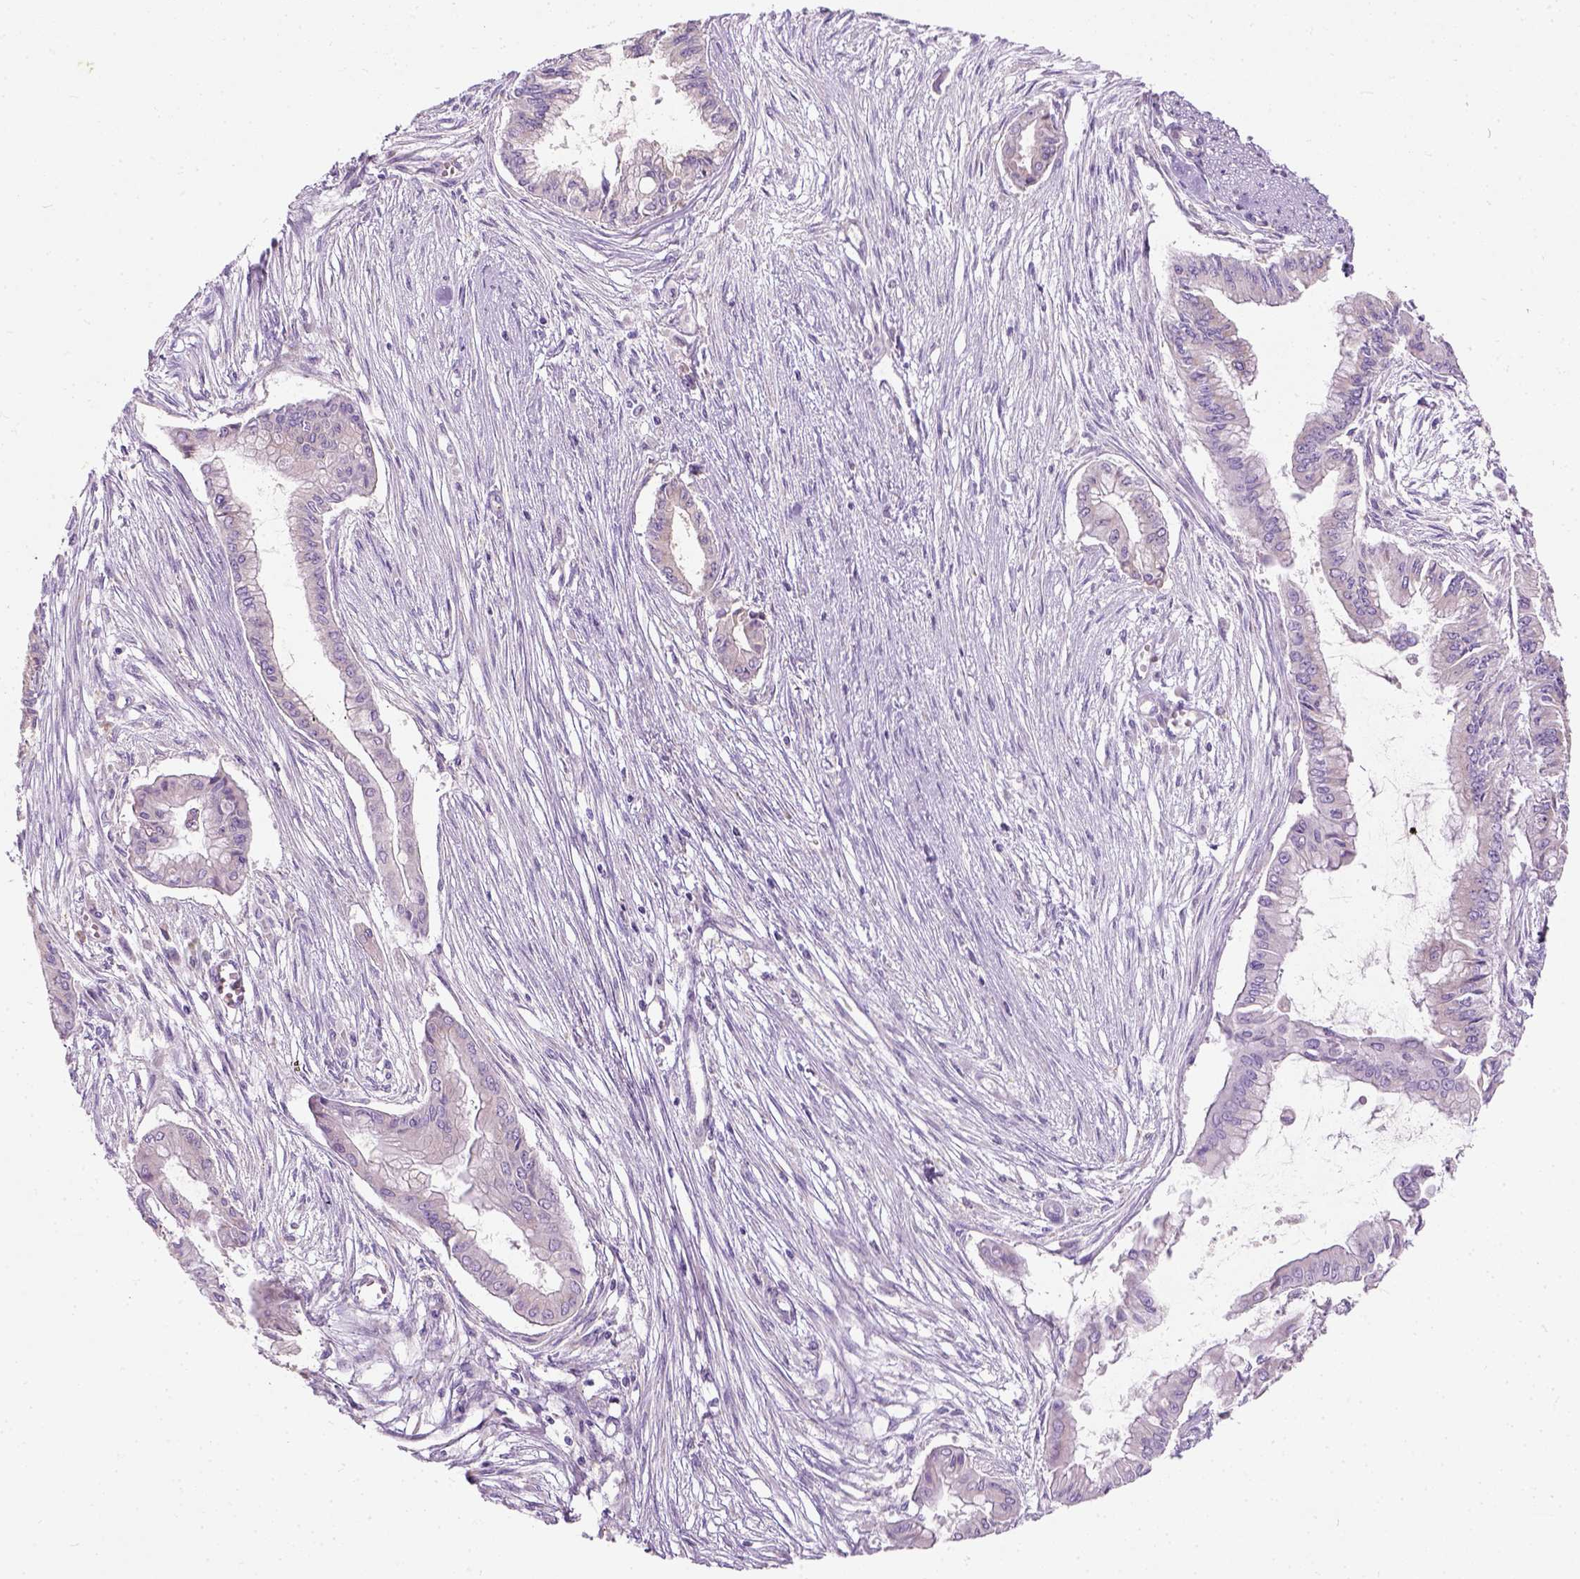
{"staining": {"intensity": "negative", "quantity": "none", "location": "none"}, "tissue": "pancreatic cancer", "cell_type": "Tumor cells", "image_type": "cancer", "snomed": [{"axis": "morphology", "description": "Adenocarcinoma, NOS"}, {"axis": "topography", "description": "Pancreas"}], "caption": "IHC micrograph of neoplastic tissue: pancreatic adenocarcinoma stained with DAB displays no significant protein expression in tumor cells. (Brightfield microscopy of DAB immunohistochemistry (IHC) at high magnification).", "gene": "TRIM72", "patient": {"sex": "female", "age": 68}}